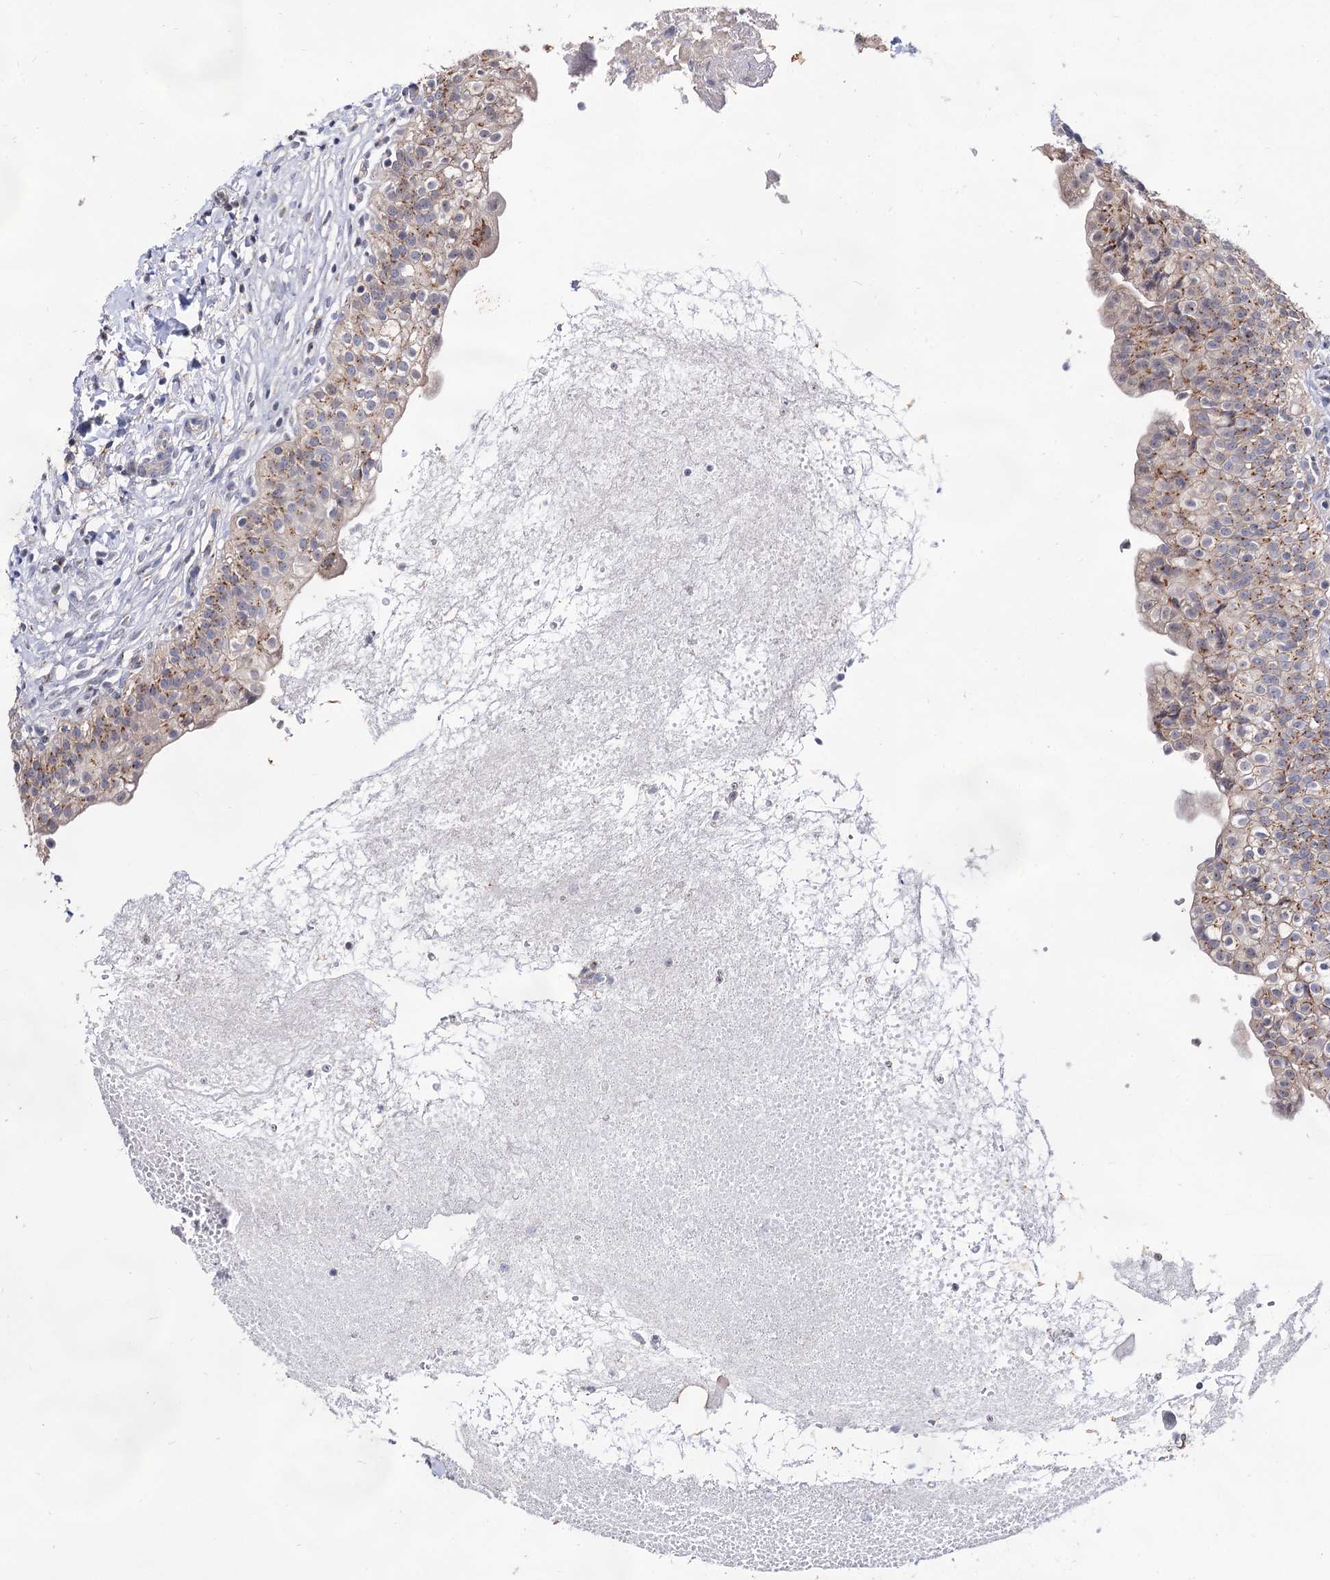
{"staining": {"intensity": "moderate", "quantity": "25%-75%", "location": "cytoplasmic/membranous"}, "tissue": "urinary bladder", "cell_type": "Urothelial cells", "image_type": "normal", "snomed": [{"axis": "morphology", "description": "Normal tissue, NOS"}, {"axis": "topography", "description": "Urinary bladder"}], "caption": "Protein staining of benign urinary bladder demonstrates moderate cytoplasmic/membranous expression in about 25%-75% of urothelial cells.", "gene": "ARFIP2", "patient": {"sex": "male", "age": 55}}